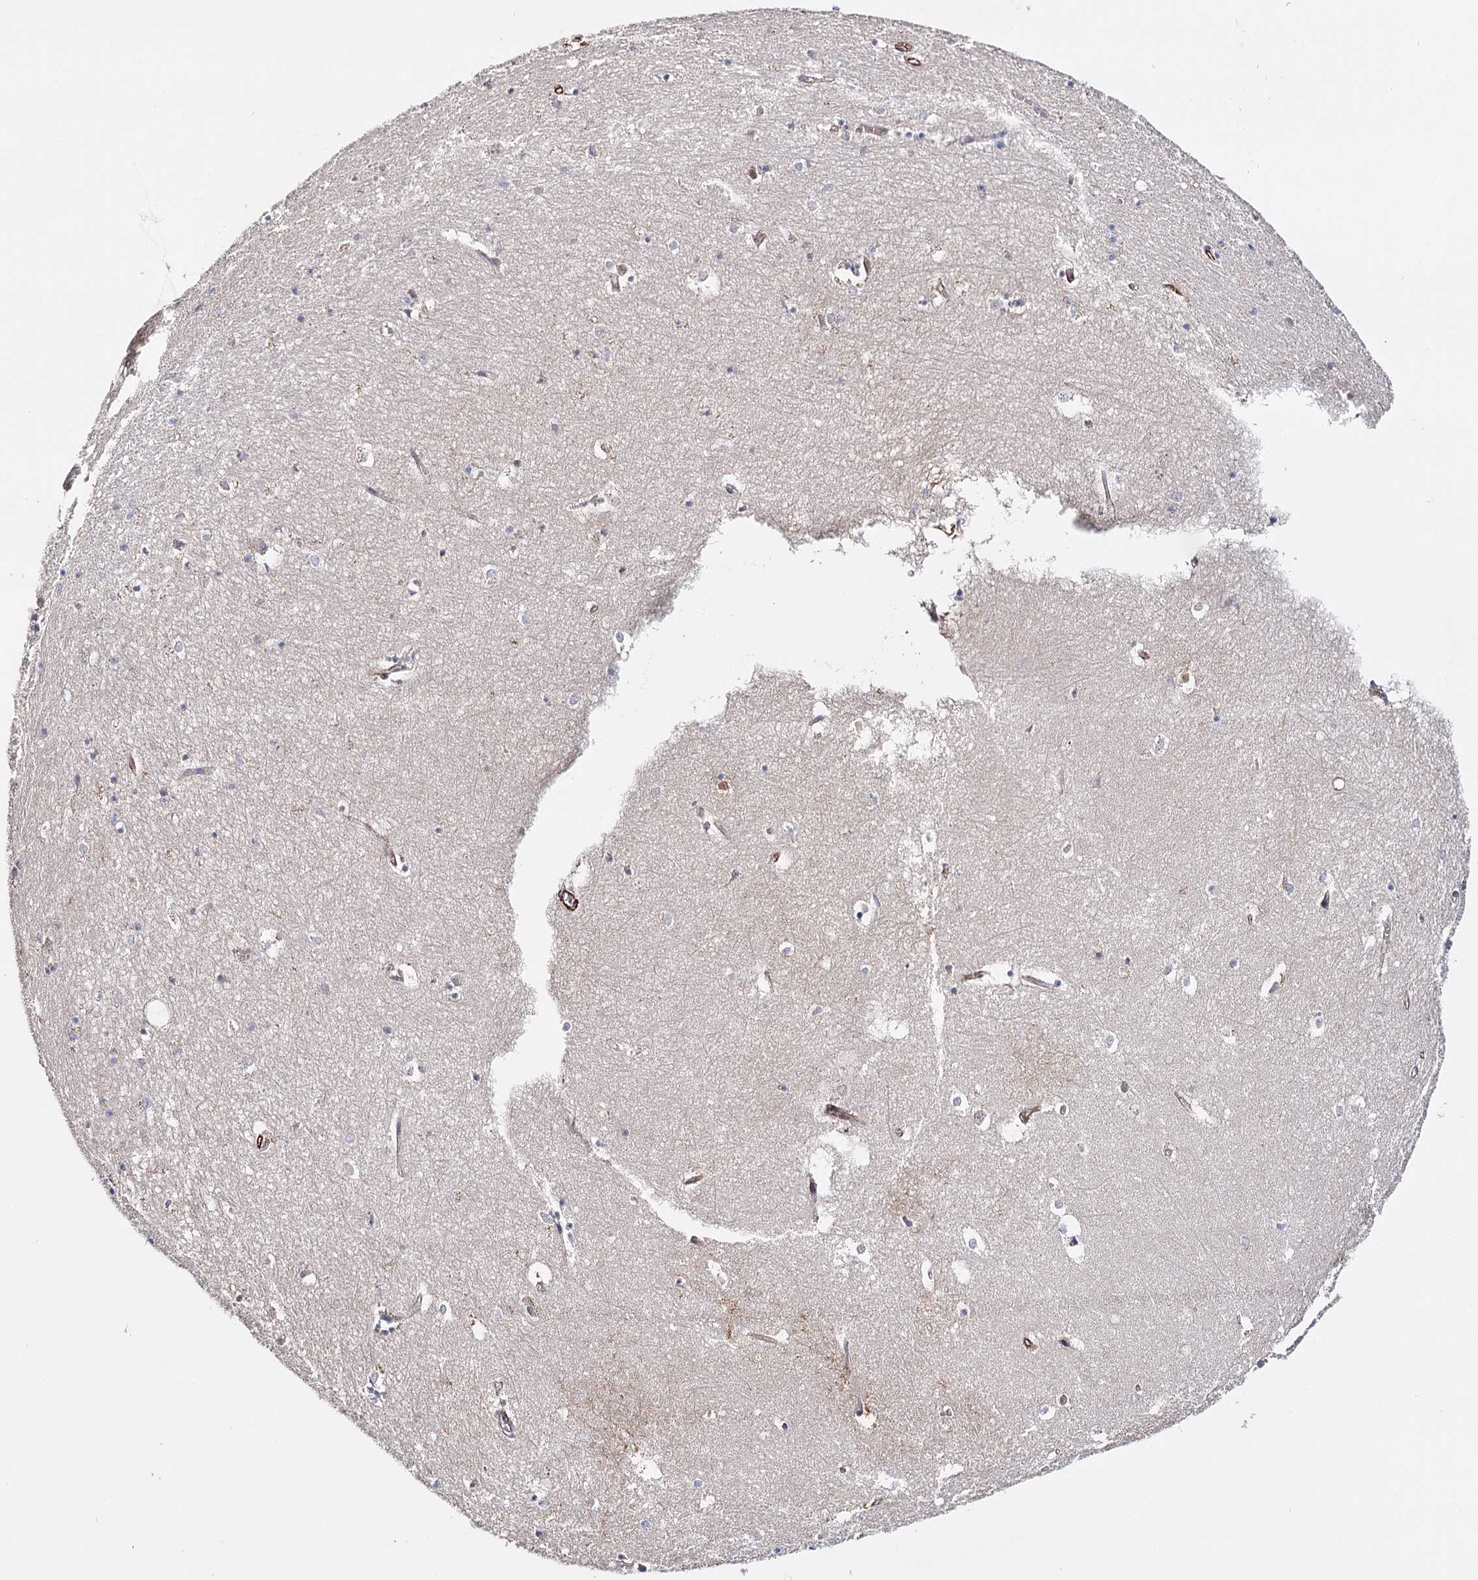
{"staining": {"intensity": "negative", "quantity": "none", "location": "none"}, "tissue": "hippocampus", "cell_type": "Glial cells", "image_type": "normal", "snomed": [{"axis": "morphology", "description": "Normal tissue, NOS"}, {"axis": "topography", "description": "Hippocampus"}], "caption": "DAB immunohistochemical staining of benign human hippocampus exhibits no significant expression in glial cells. (DAB immunohistochemistry visualized using brightfield microscopy, high magnification).", "gene": "CFAP46", "patient": {"sex": "female", "age": 64}}